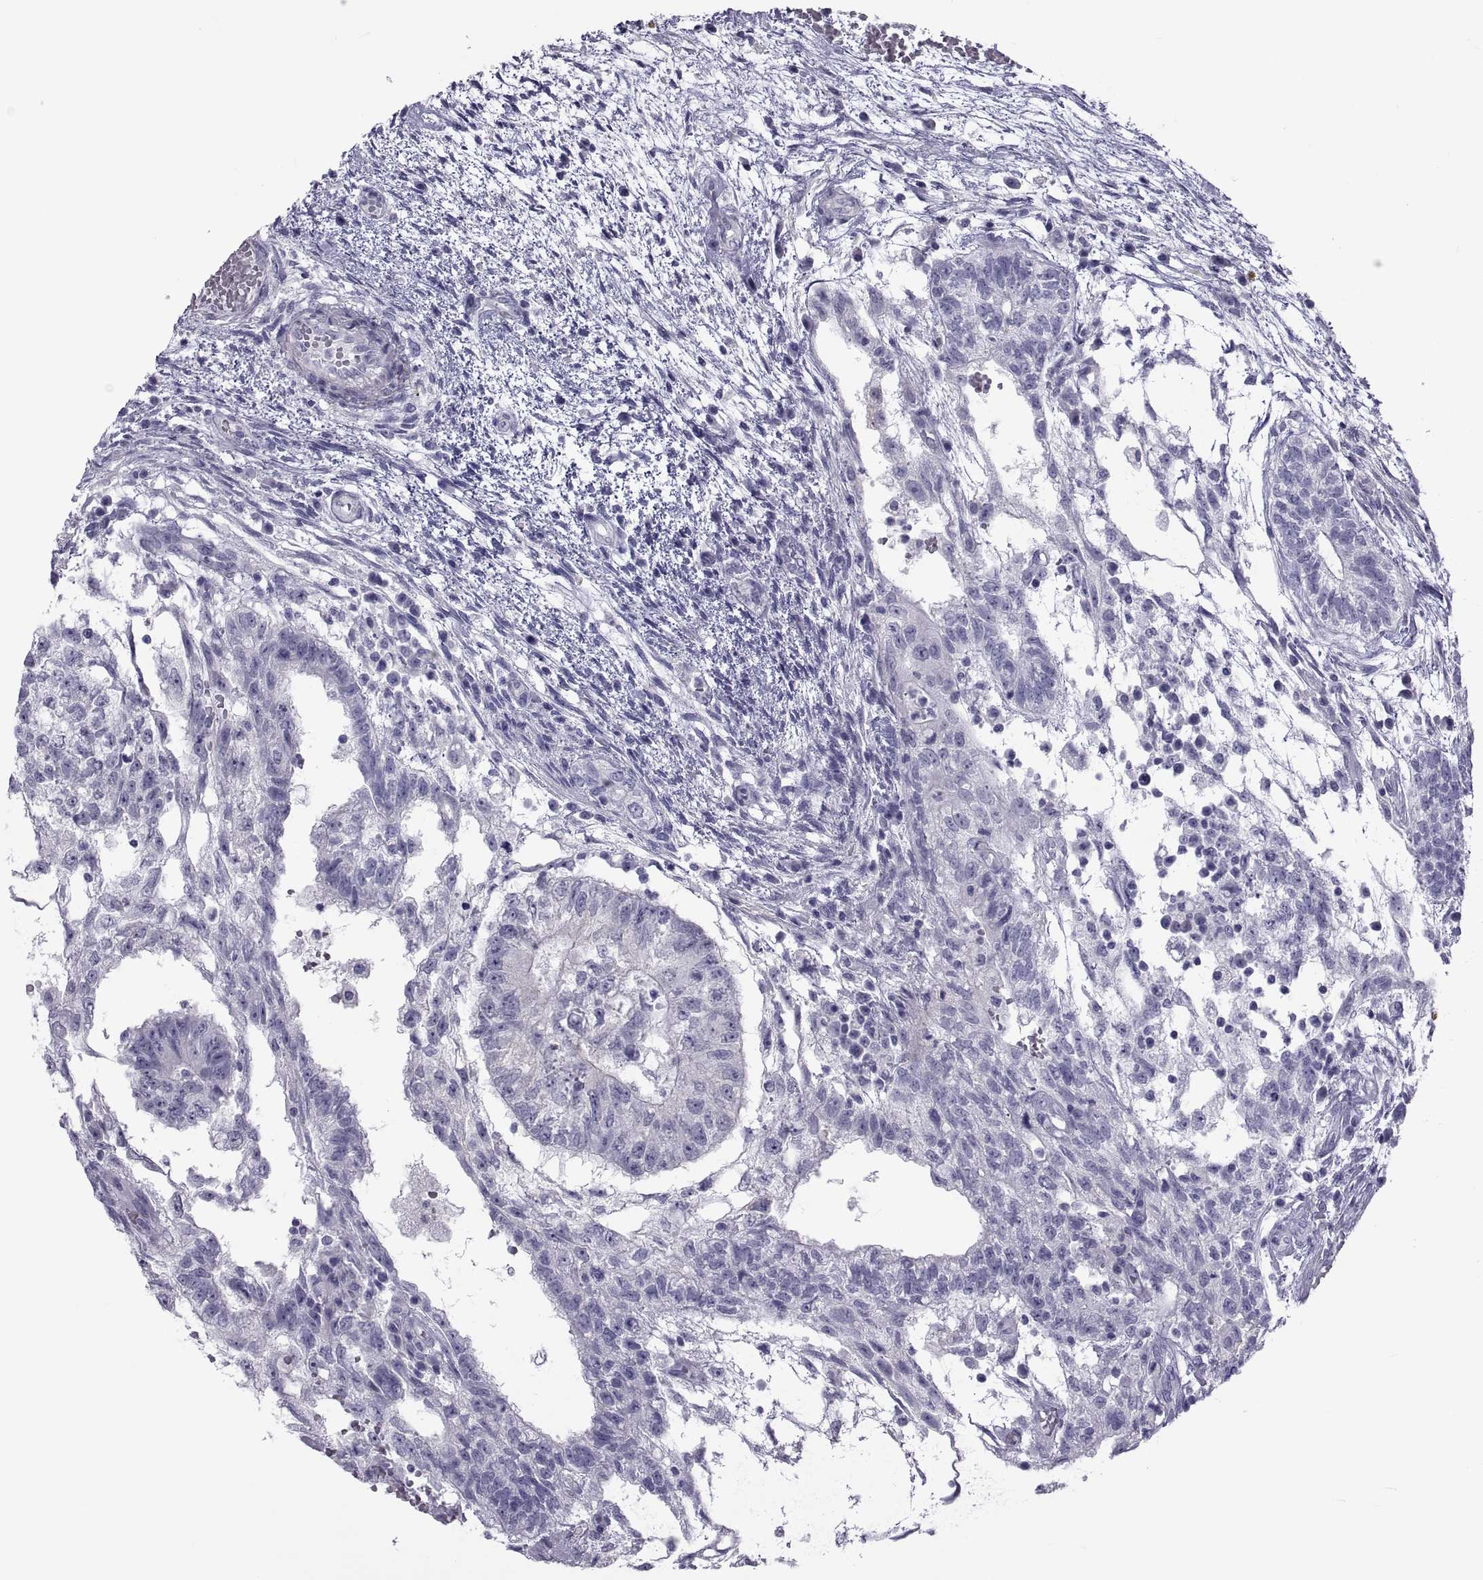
{"staining": {"intensity": "negative", "quantity": "none", "location": "none"}, "tissue": "testis cancer", "cell_type": "Tumor cells", "image_type": "cancer", "snomed": [{"axis": "morphology", "description": "Normal tissue, NOS"}, {"axis": "morphology", "description": "Carcinoma, Embryonal, NOS"}, {"axis": "topography", "description": "Testis"}, {"axis": "topography", "description": "Epididymis"}], "caption": "Tumor cells show no significant protein expression in testis cancer (embryonal carcinoma).", "gene": "MAGEB1", "patient": {"sex": "male", "age": 32}}